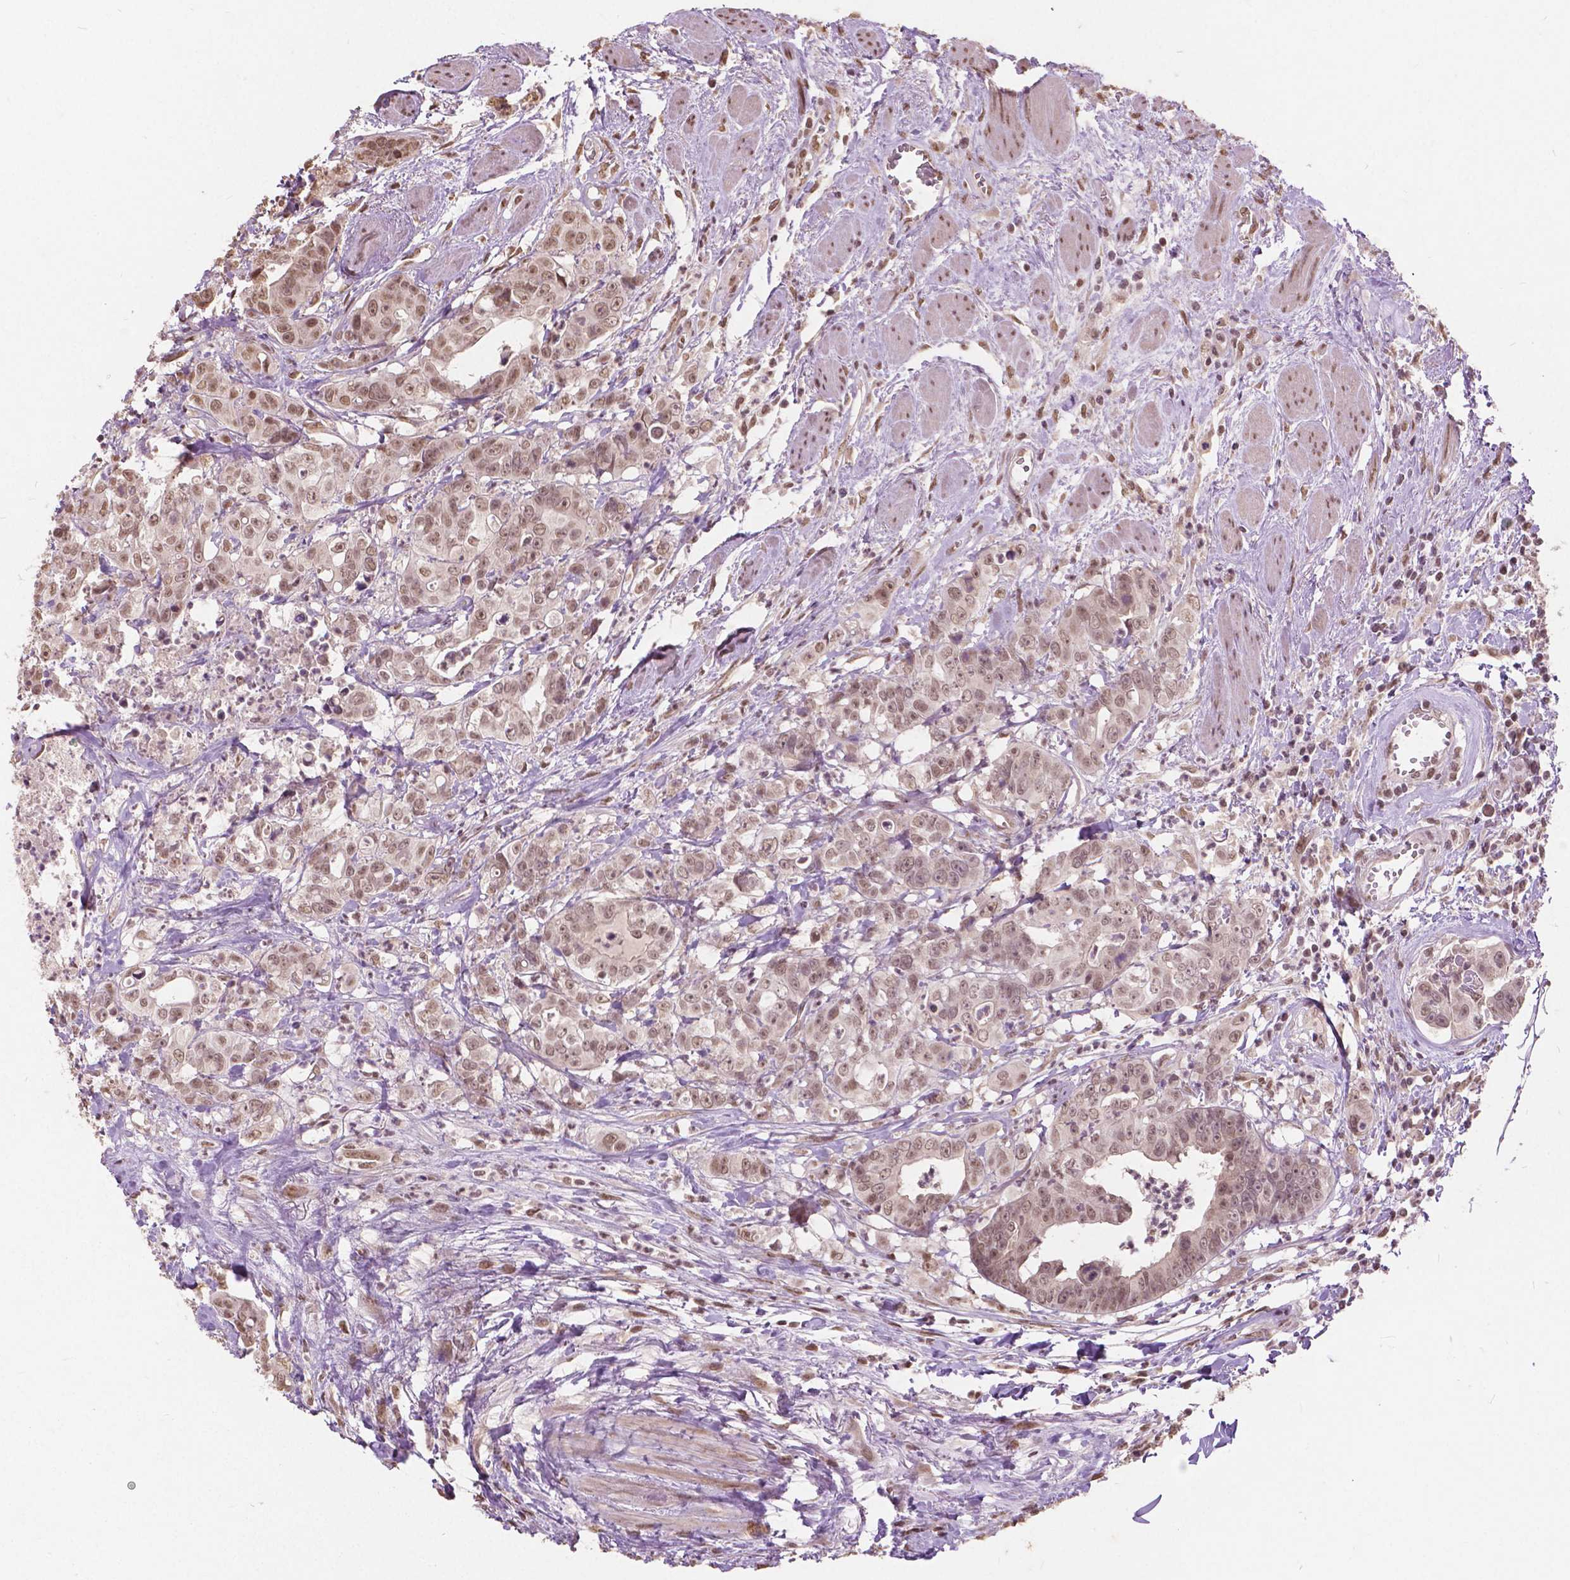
{"staining": {"intensity": "moderate", "quantity": ">75%", "location": "nuclear"}, "tissue": "colorectal cancer", "cell_type": "Tumor cells", "image_type": "cancer", "snomed": [{"axis": "morphology", "description": "Adenocarcinoma, NOS"}, {"axis": "topography", "description": "Rectum"}], "caption": "Adenocarcinoma (colorectal) stained for a protein (brown) reveals moderate nuclear positive expression in about >75% of tumor cells.", "gene": "HOXA10", "patient": {"sex": "female", "age": 62}}